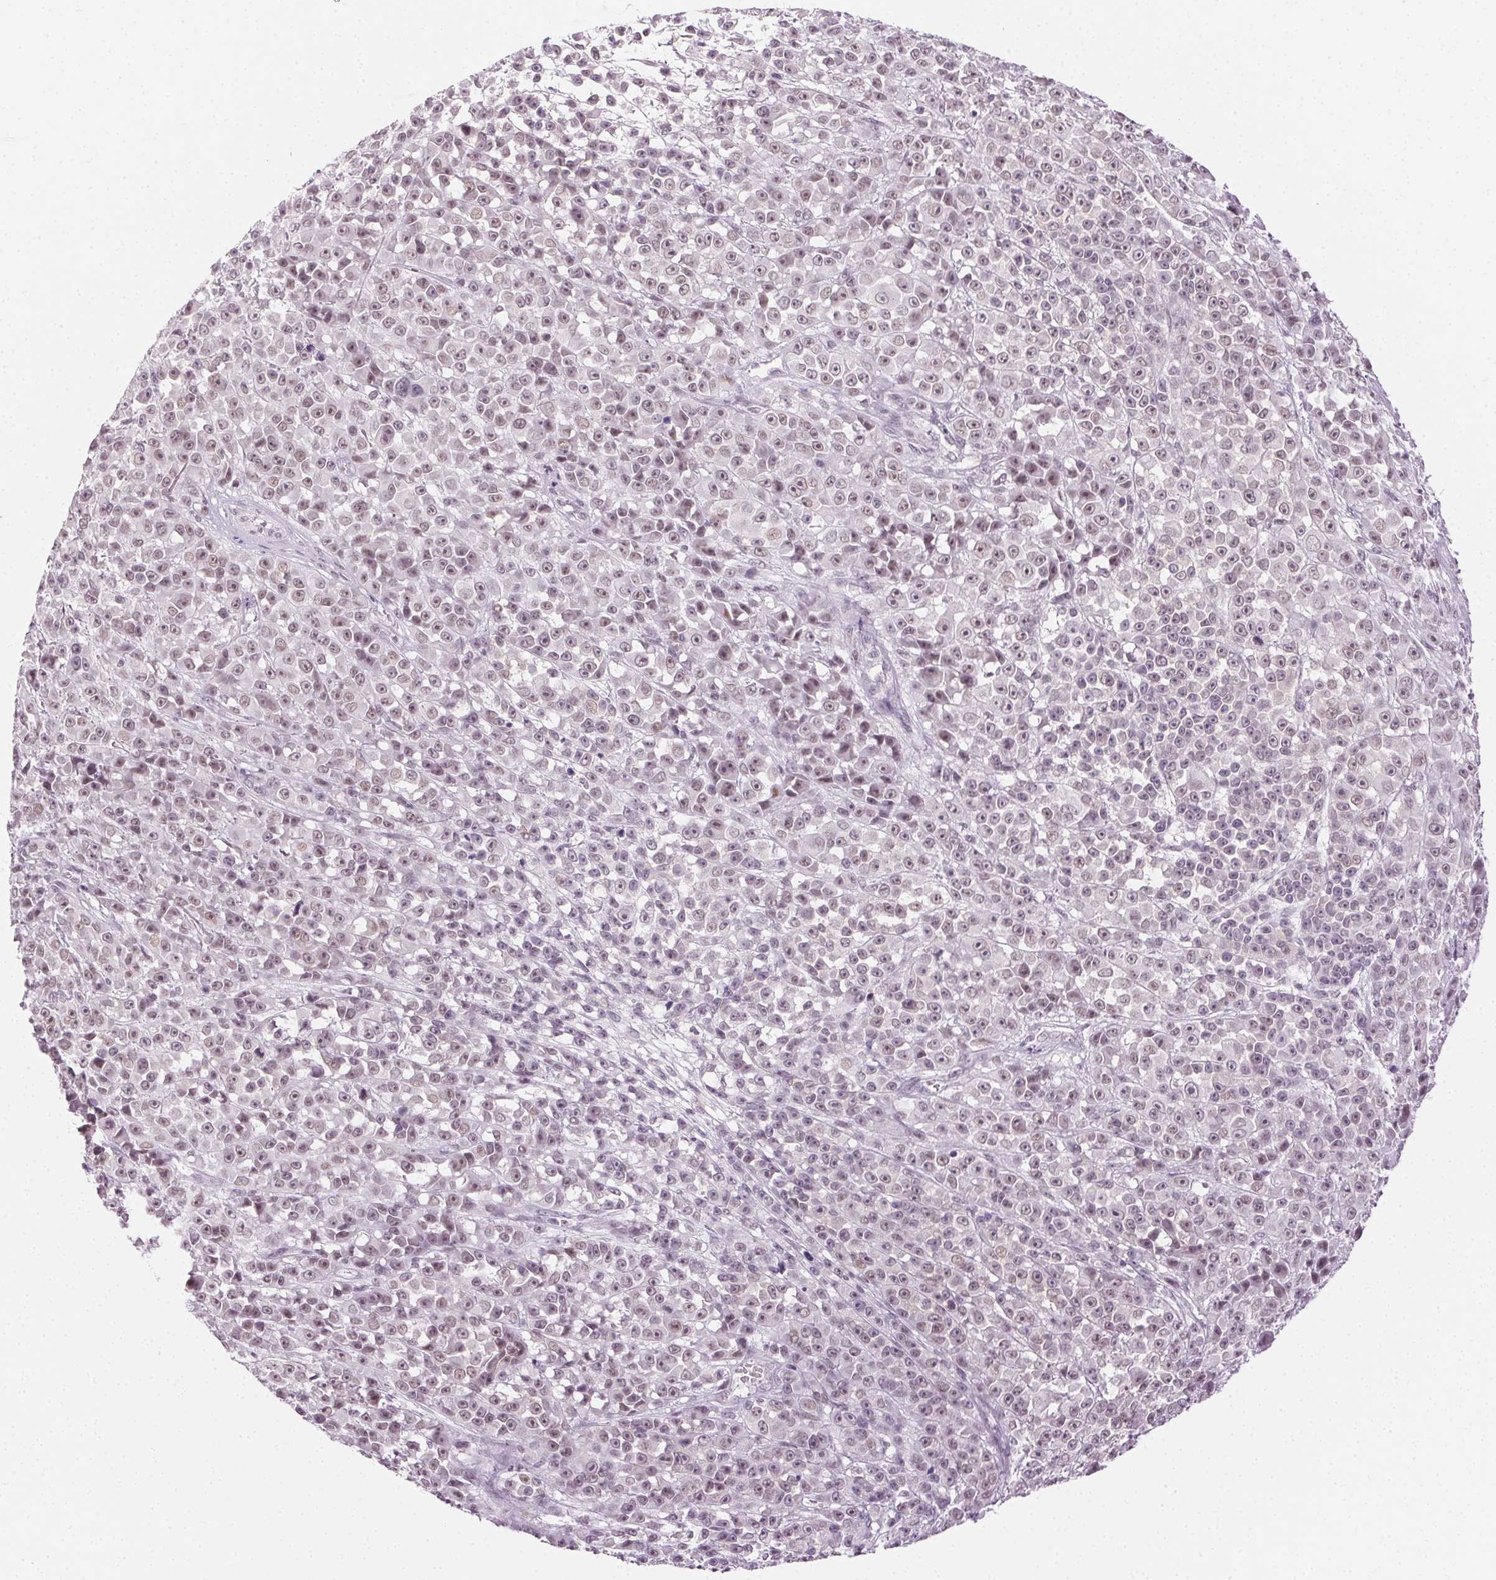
{"staining": {"intensity": "weak", "quantity": "25%-75%", "location": "nuclear"}, "tissue": "melanoma", "cell_type": "Tumor cells", "image_type": "cancer", "snomed": [{"axis": "morphology", "description": "Malignant melanoma, NOS"}, {"axis": "topography", "description": "Skin"}, {"axis": "topography", "description": "Skin of back"}], "caption": "High-magnification brightfield microscopy of malignant melanoma stained with DAB (brown) and counterstained with hematoxylin (blue). tumor cells exhibit weak nuclear staining is seen in approximately25%-75% of cells.", "gene": "AIF1L", "patient": {"sex": "male", "age": 91}}